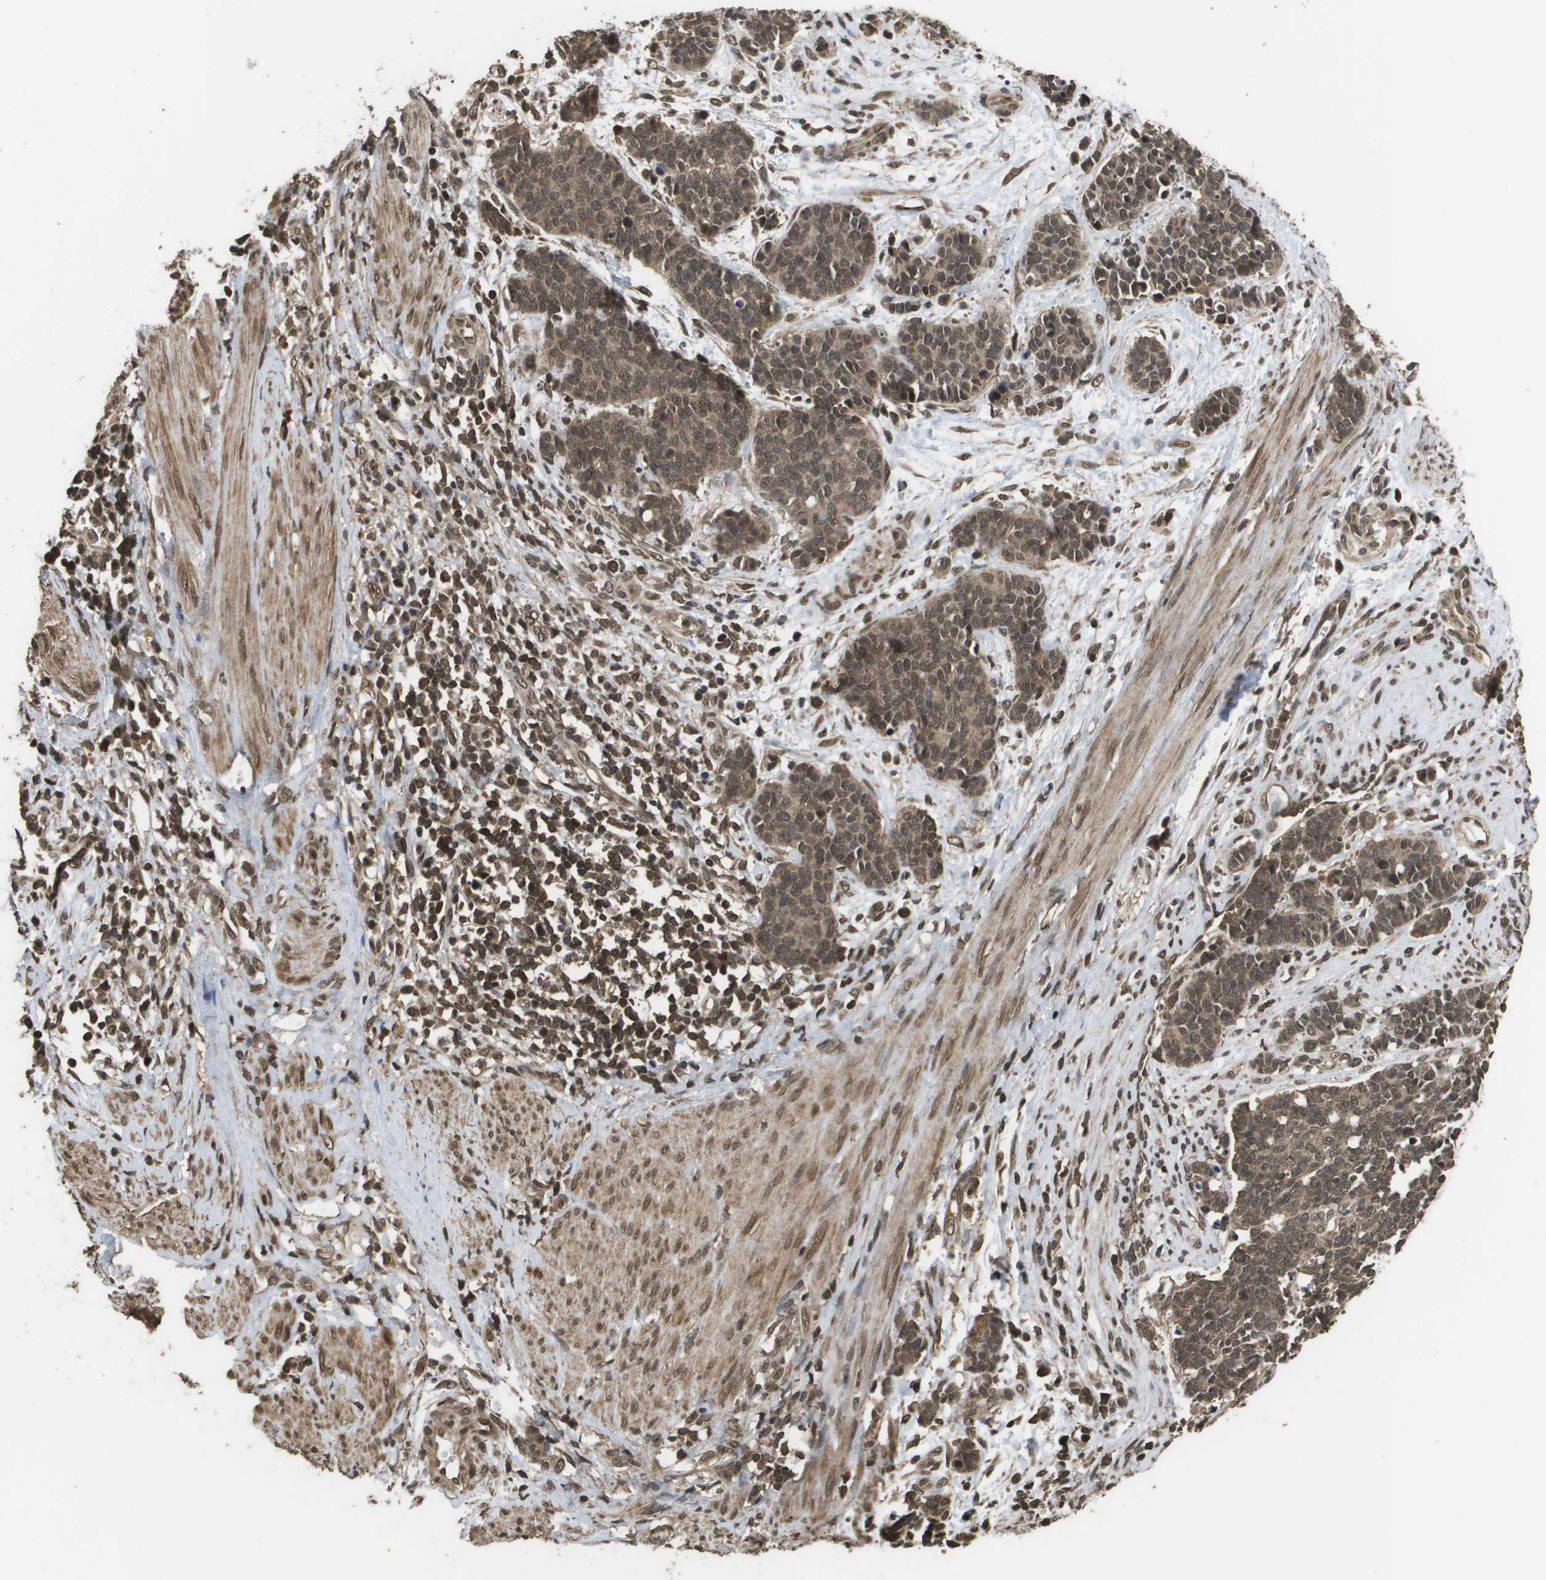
{"staining": {"intensity": "moderate", "quantity": ">75%", "location": "cytoplasmic/membranous,nuclear"}, "tissue": "cervical cancer", "cell_type": "Tumor cells", "image_type": "cancer", "snomed": [{"axis": "morphology", "description": "Squamous cell carcinoma, NOS"}, {"axis": "topography", "description": "Cervix"}], "caption": "Brown immunohistochemical staining in cervical cancer (squamous cell carcinoma) displays moderate cytoplasmic/membranous and nuclear expression in about >75% of tumor cells. (DAB IHC with brightfield microscopy, high magnification).", "gene": "AXIN2", "patient": {"sex": "female", "age": 35}}